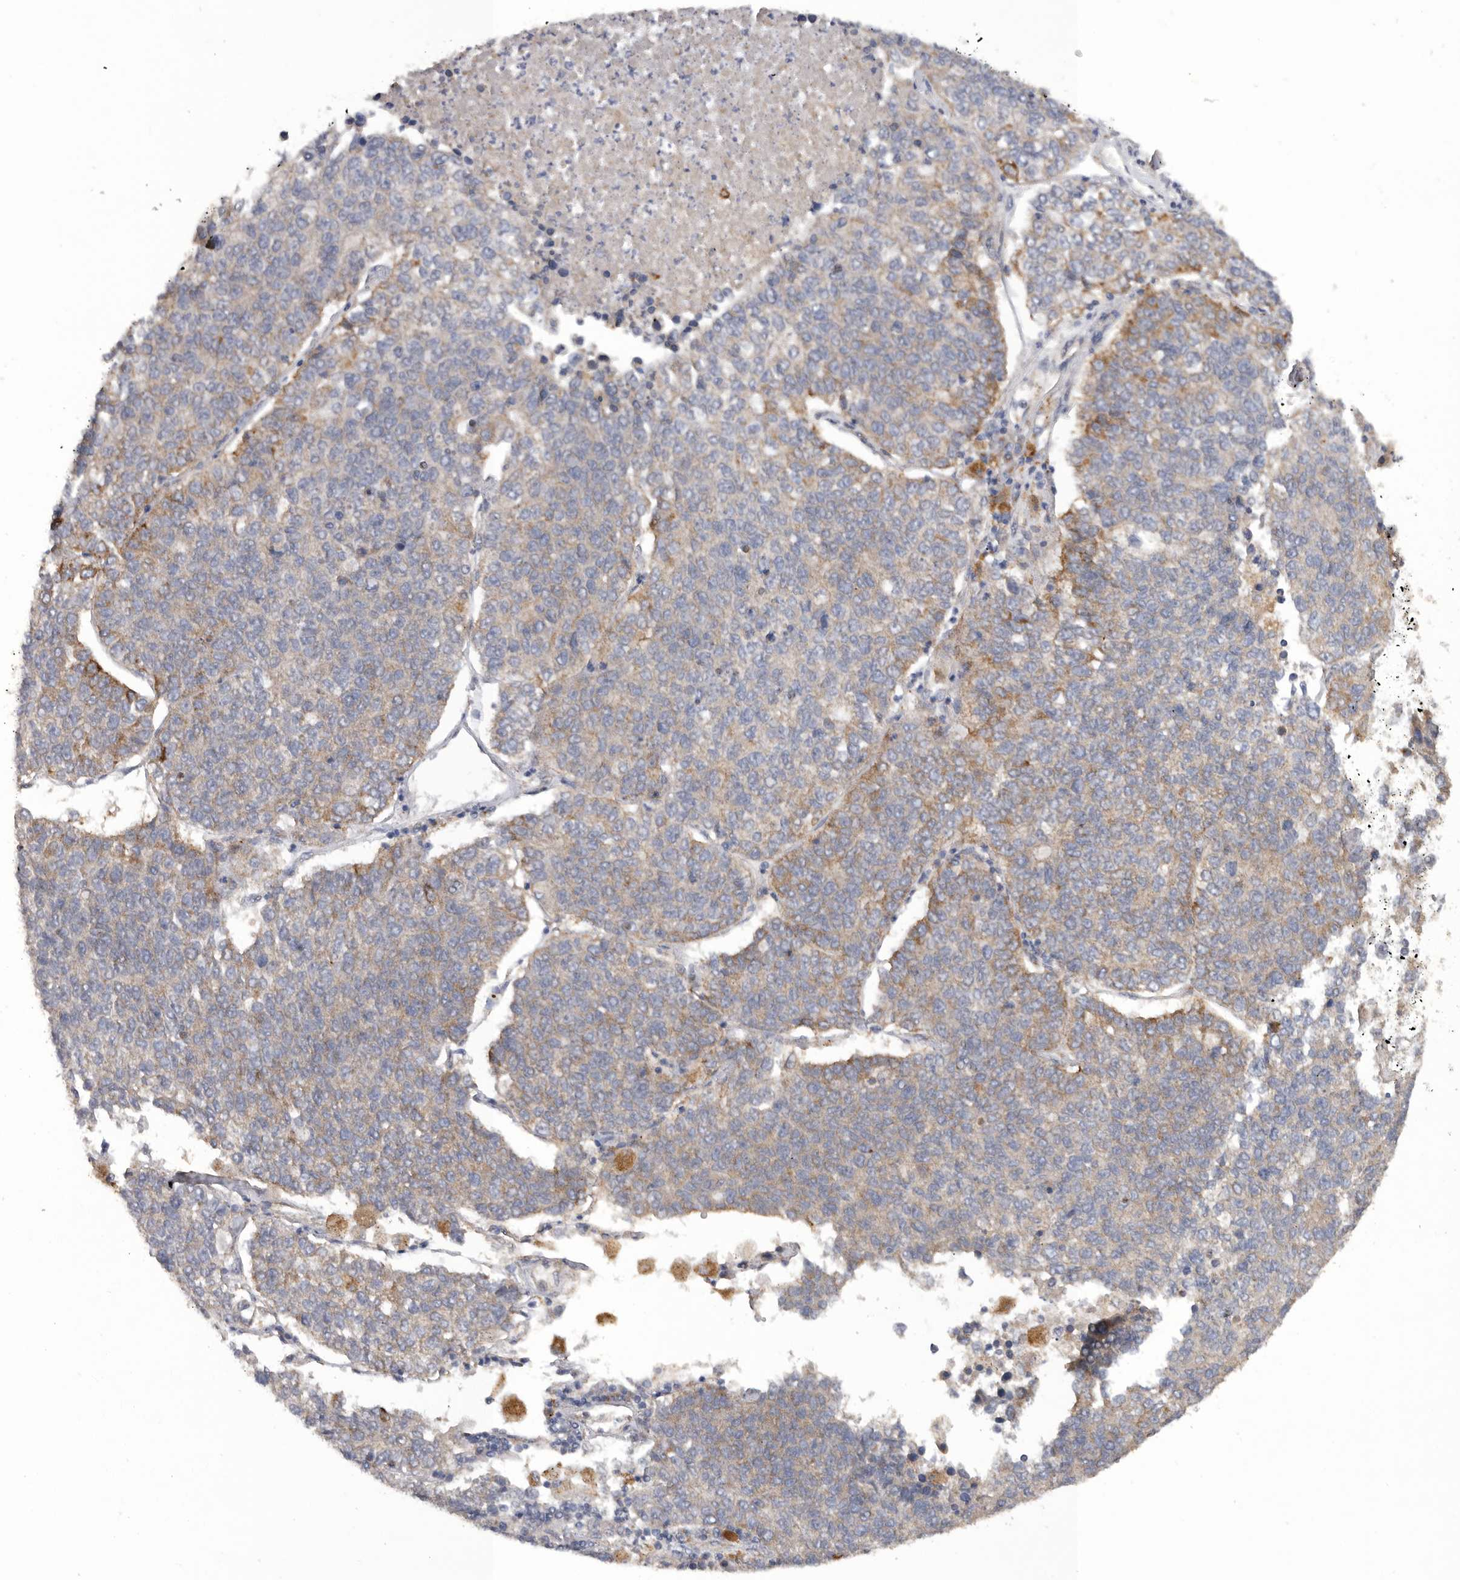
{"staining": {"intensity": "moderate", "quantity": "25%-75%", "location": "cytoplasmic/membranous"}, "tissue": "lung cancer", "cell_type": "Tumor cells", "image_type": "cancer", "snomed": [{"axis": "morphology", "description": "Adenocarcinoma, NOS"}, {"axis": "topography", "description": "Lung"}], "caption": "Immunohistochemical staining of human lung cancer displays medium levels of moderate cytoplasmic/membranous positivity in about 25%-75% of tumor cells. The staining was performed using DAB to visualize the protein expression in brown, while the nuclei were stained in blue with hematoxylin (Magnification: 20x).", "gene": "PODXL2", "patient": {"sex": "male", "age": 49}}